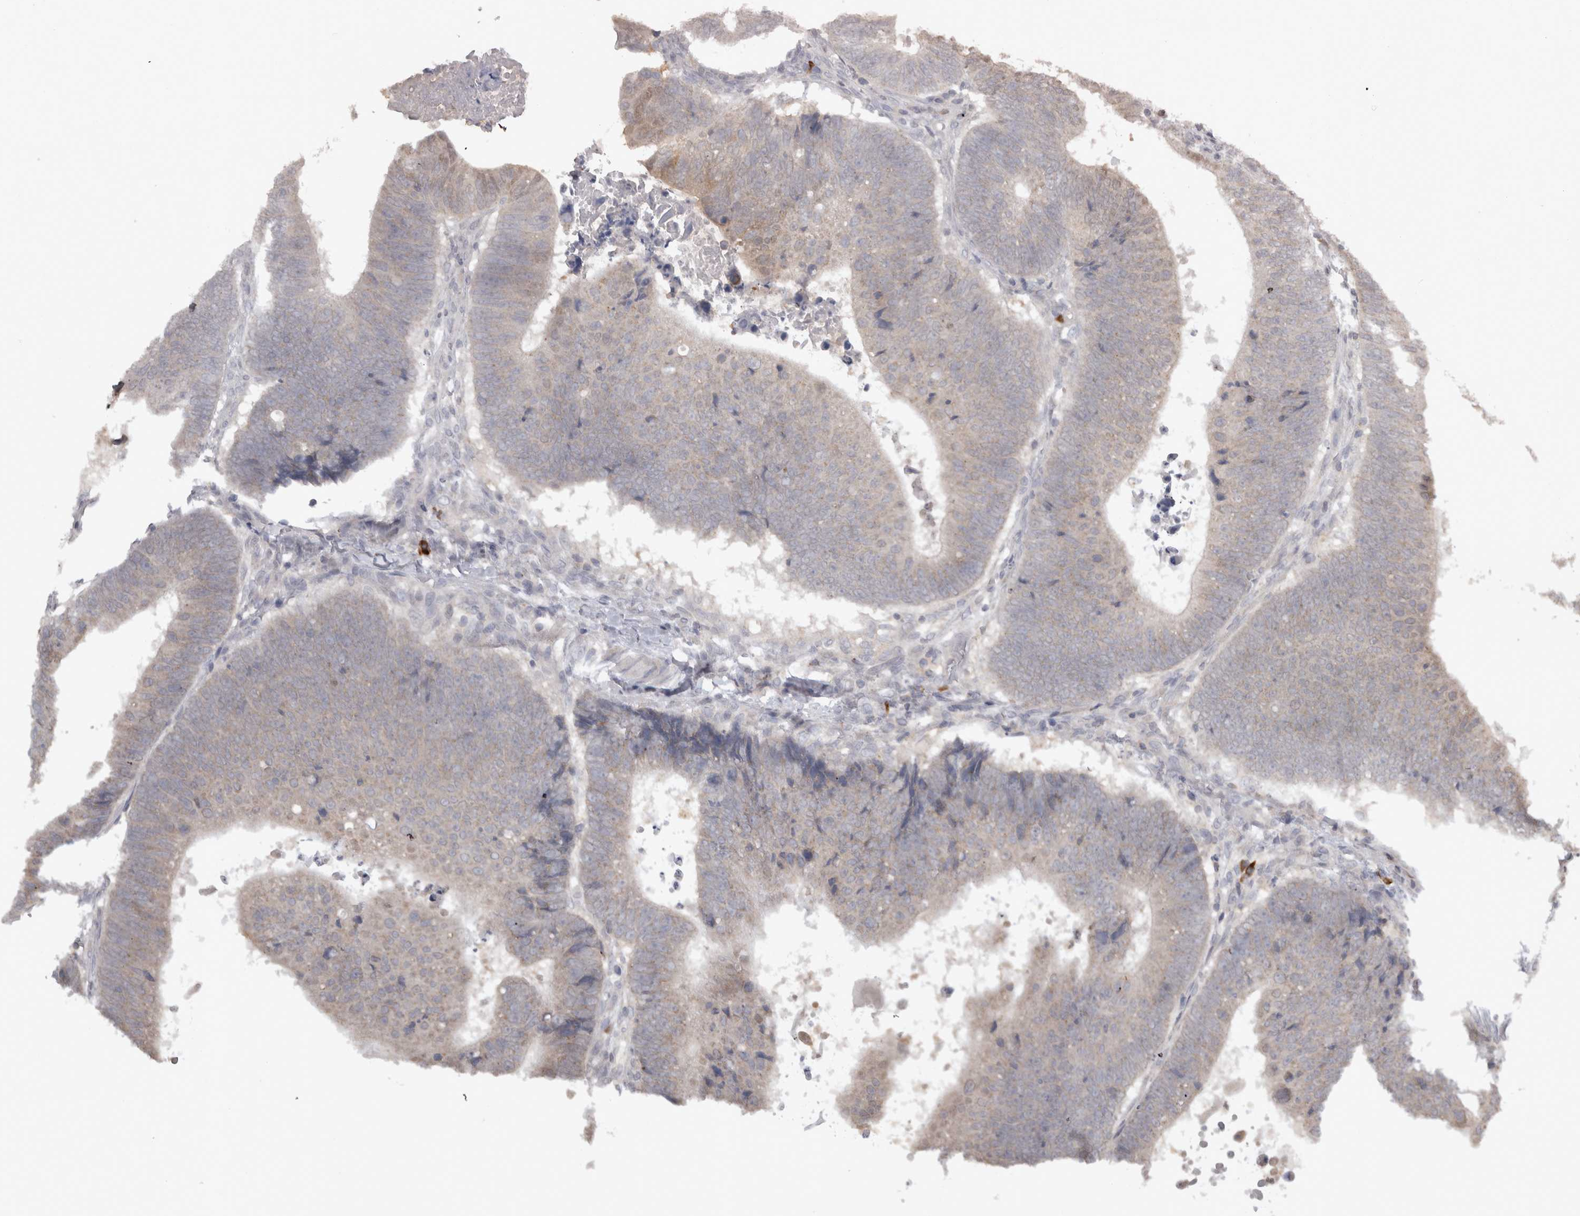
{"staining": {"intensity": "negative", "quantity": "none", "location": "none"}, "tissue": "colorectal cancer", "cell_type": "Tumor cells", "image_type": "cancer", "snomed": [{"axis": "morphology", "description": "Adenocarcinoma, NOS"}, {"axis": "topography", "description": "Colon"}], "caption": "Photomicrograph shows no significant protein positivity in tumor cells of colorectal adenocarcinoma. (Stains: DAB (3,3'-diaminobenzidine) immunohistochemistry (IHC) with hematoxylin counter stain, Microscopy: brightfield microscopy at high magnification).", "gene": "SLCO5A1", "patient": {"sex": "male", "age": 56}}